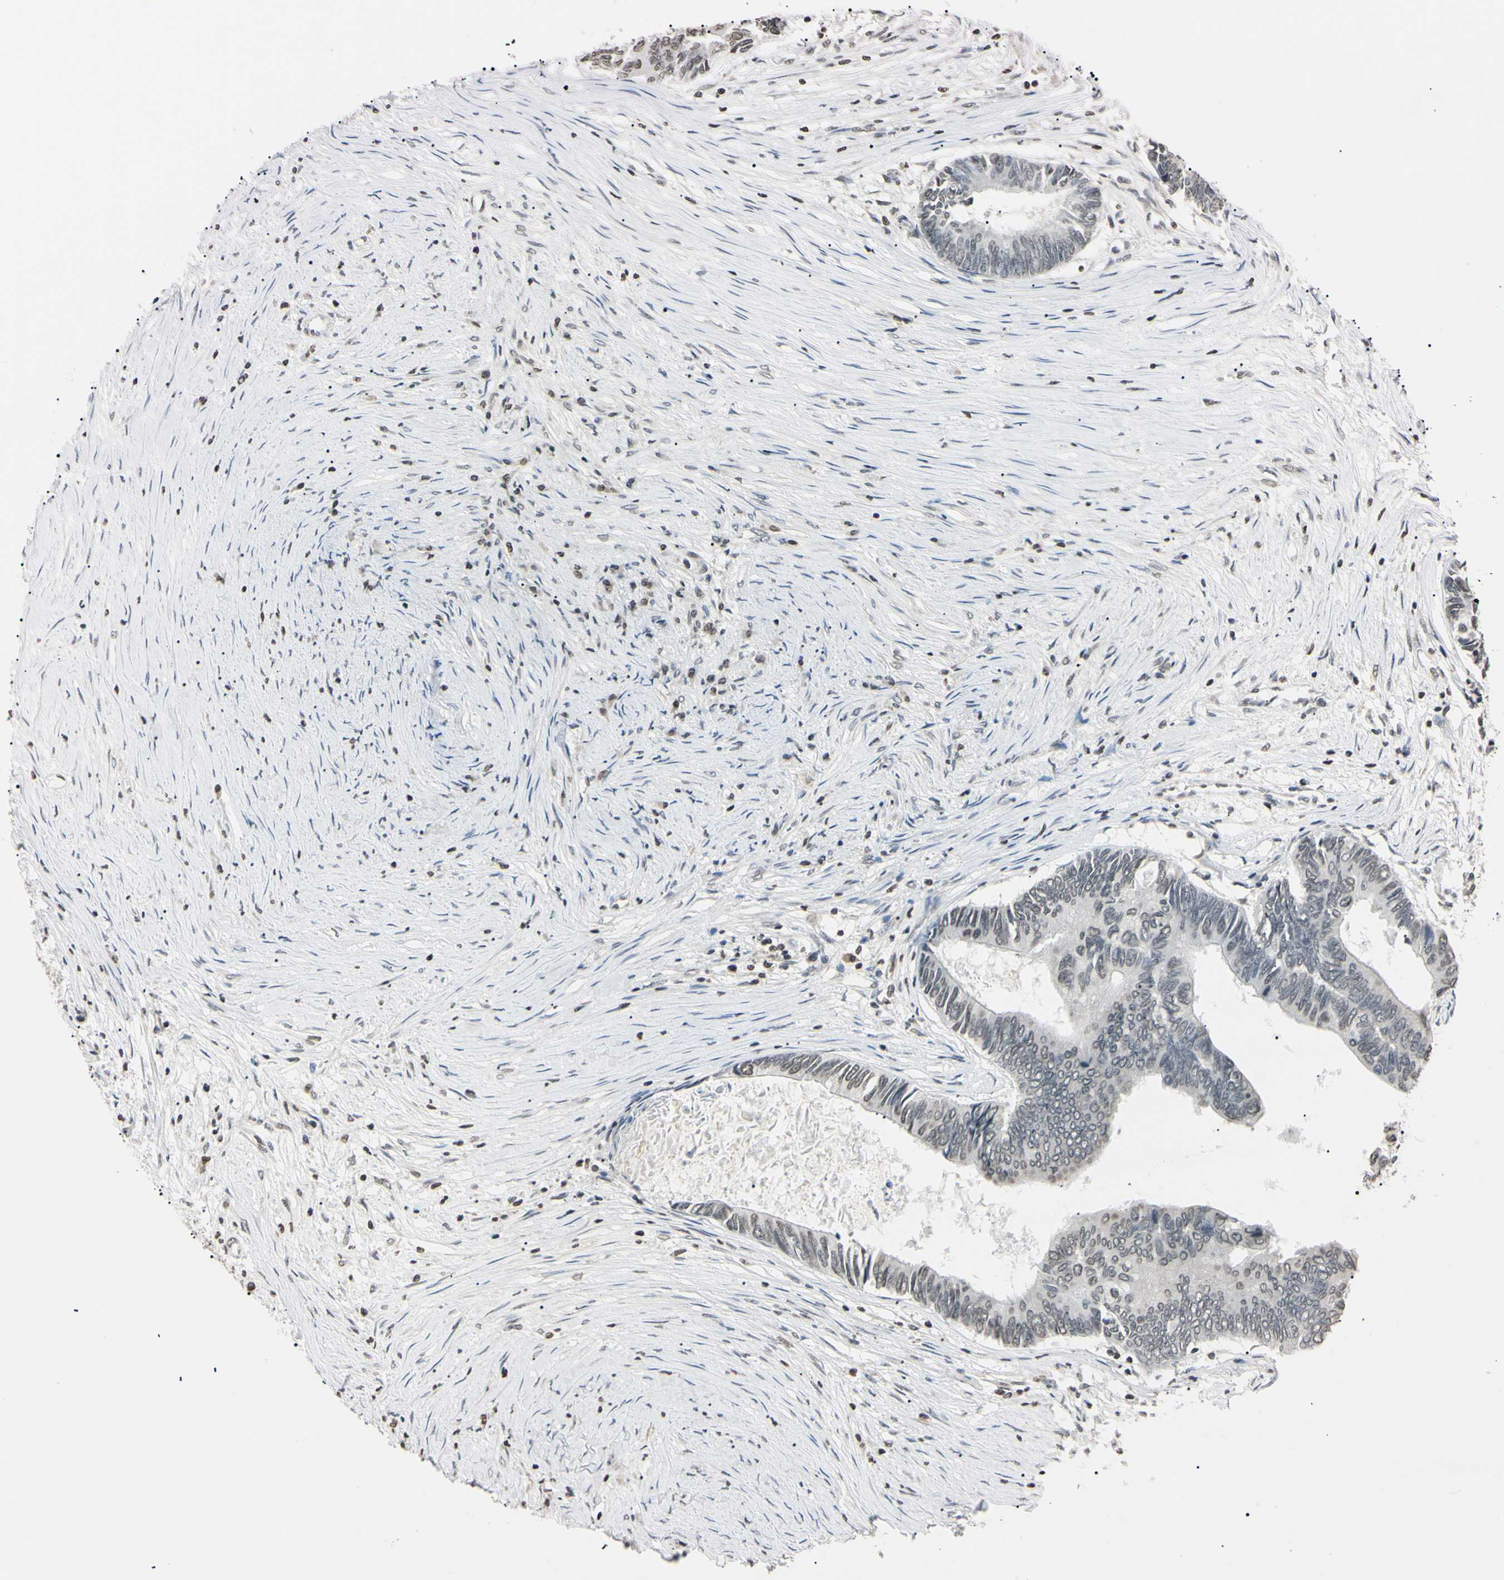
{"staining": {"intensity": "weak", "quantity": "25%-75%", "location": "nuclear"}, "tissue": "colorectal cancer", "cell_type": "Tumor cells", "image_type": "cancer", "snomed": [{"axis": "morphology", "description": "Adenocarcinoma, NOS"}, {"axis": "topography", "description": "Rectum"}], "caption": "There is low levels of weak nuclear positivity in tumor cells of colorectal cancer, as demonstrated by immunohistochemical staining (brown color).", "gene": "CDC45", "patient": {"sex": "male", "age": 63}}